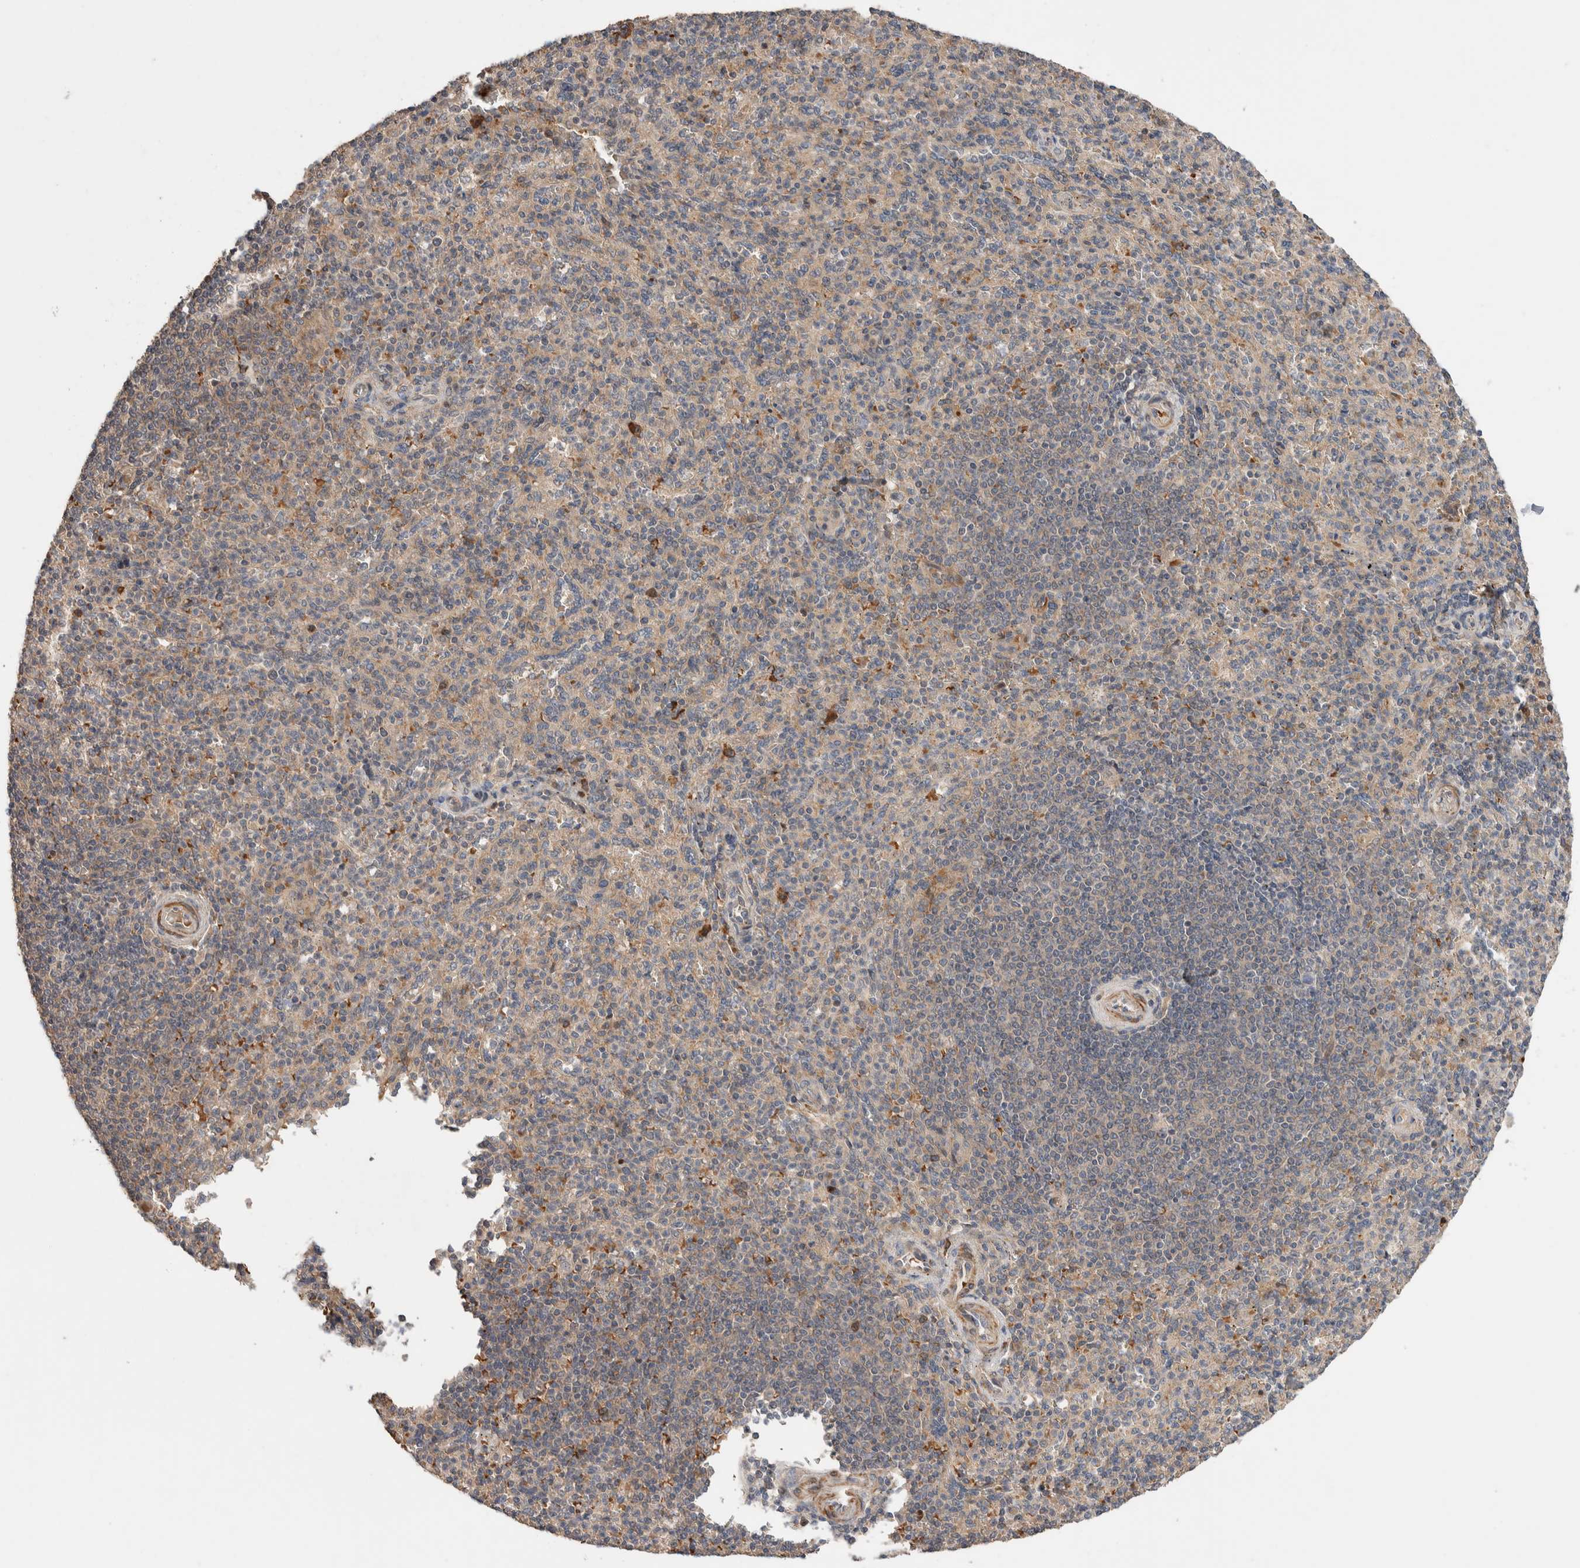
{"staining": {"intensity": "weak", "quantity": ">75%", "location": "cytoplasmic/membranous"}, "tissue": "spleen", "cell_type": "Cells in red pulp", "image_type": "normal", "snomed": [{"axis": "morphology", "description": "Normal tissue, NOS"}, {"axis": "topography", "description": "Spleen"}], "caption": "Immunohistochemical staining of benign spleen exhibits low levels of weak cytoplasmic/membranous staining in approximately >75% of cells in red pulp. (Brightfield microscopy of DAB IHC at high magnification).", "gene": "WDR91", "patient": {"sex": "male", "age": 36}}